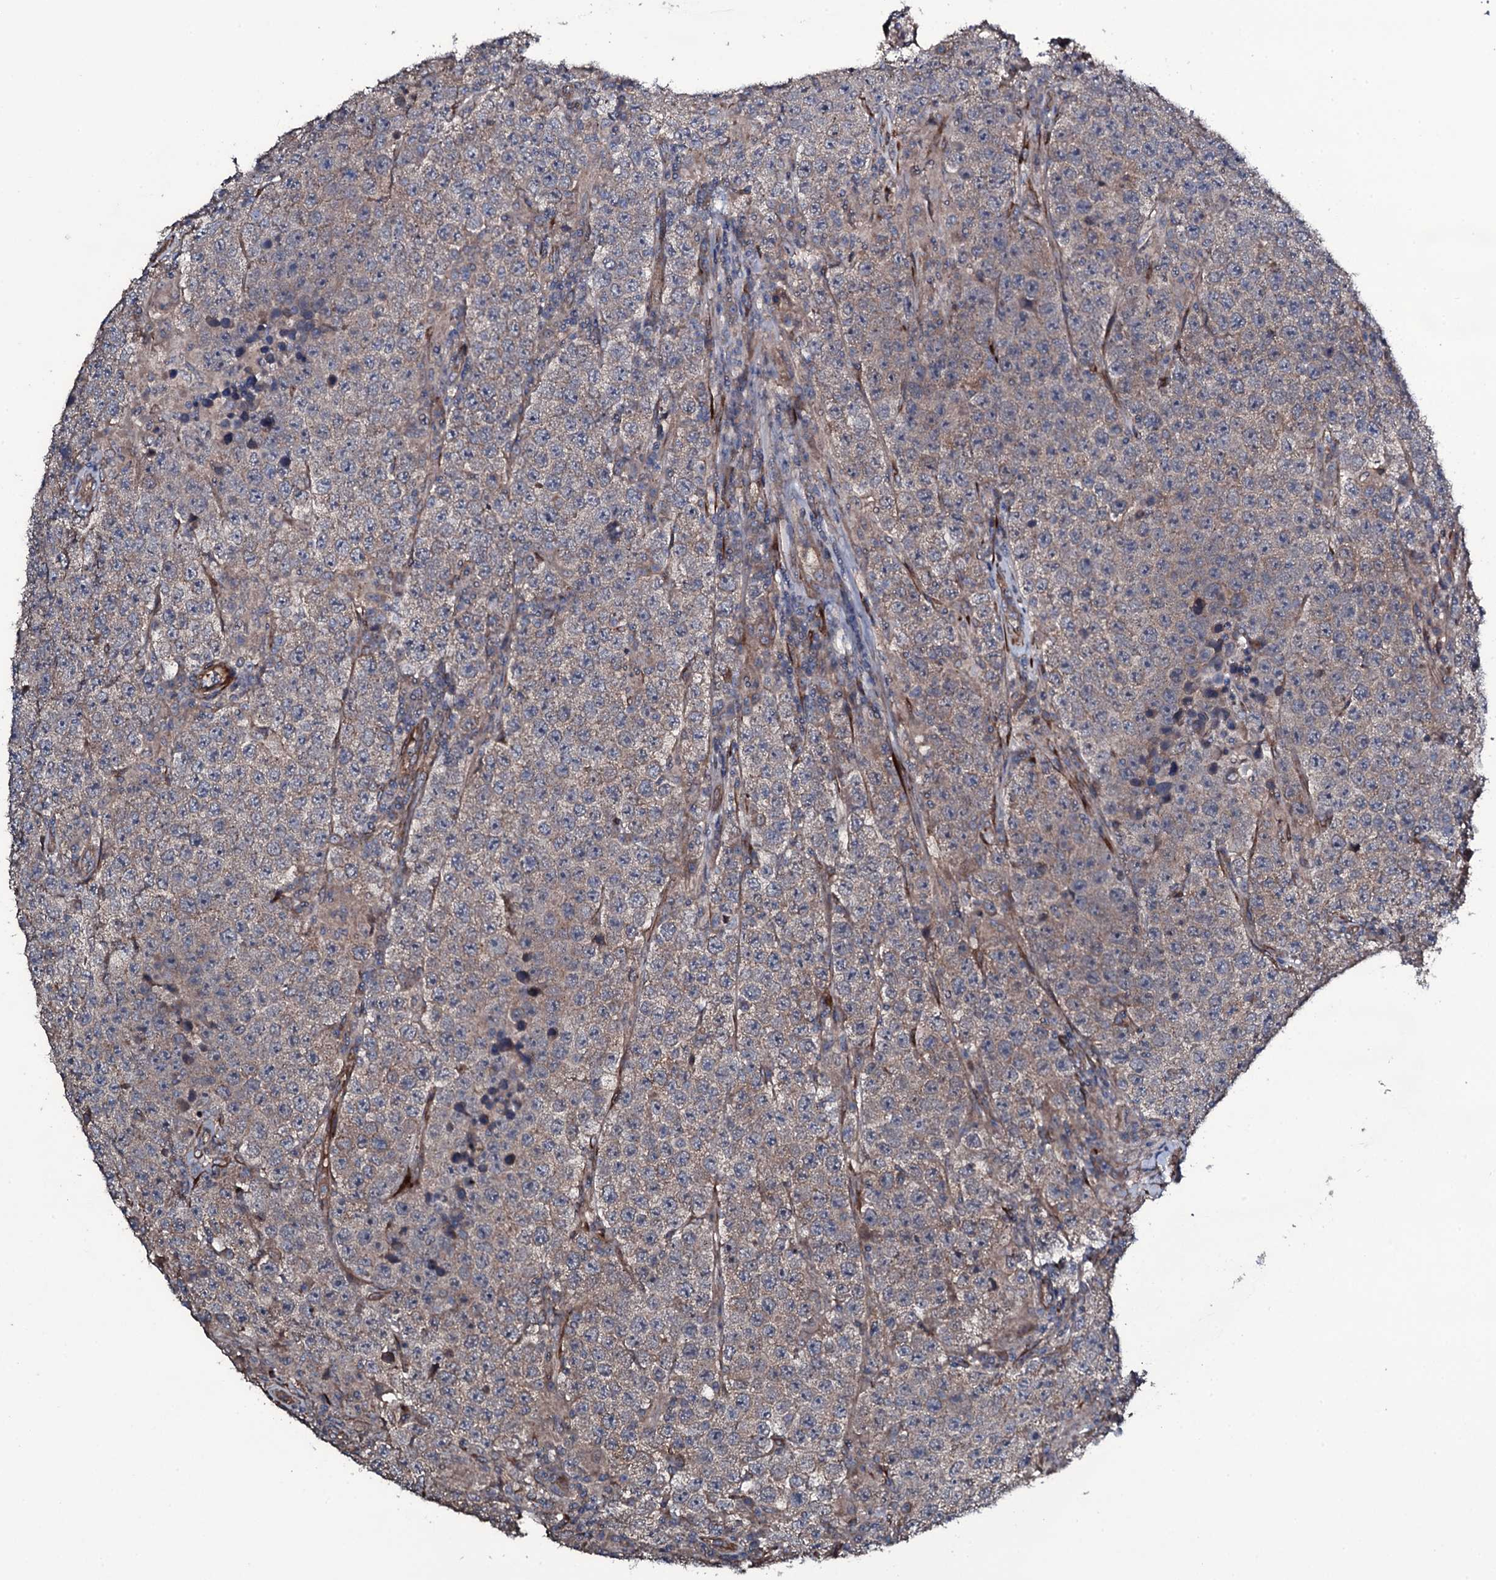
{"staining": {"intensity": "weak", "quantity": "25%-75%", "location": "cytoplasmic/membranous"}, "tissue": "testis cancer", "cell_type": "Tumor cells", "image_type": "cancer", "snomed": [{"axis": "morphology", "description": "Normal tissue, NOS"}, {"axis": "morphology", "description": "Urothelial carcinoma, High grade"}, {"axis": "morphology", "description": "Seminoma, NOS"}, {"axis": "morphology", "description": "Carcinoma, Embryonal, NOS"}, {"axis": "topography", "description": "Urinary bladder"}, {"axis": "topography", "description": "Testis"}], "caption": "A micrograph of human testis embryonal carcinoma stained for a protein demonstrates weak cytoplasmic/membranous brown staining in tumor cells.", "gene": "WIPF3", "patient": {"sex": "male", "age": 41}}